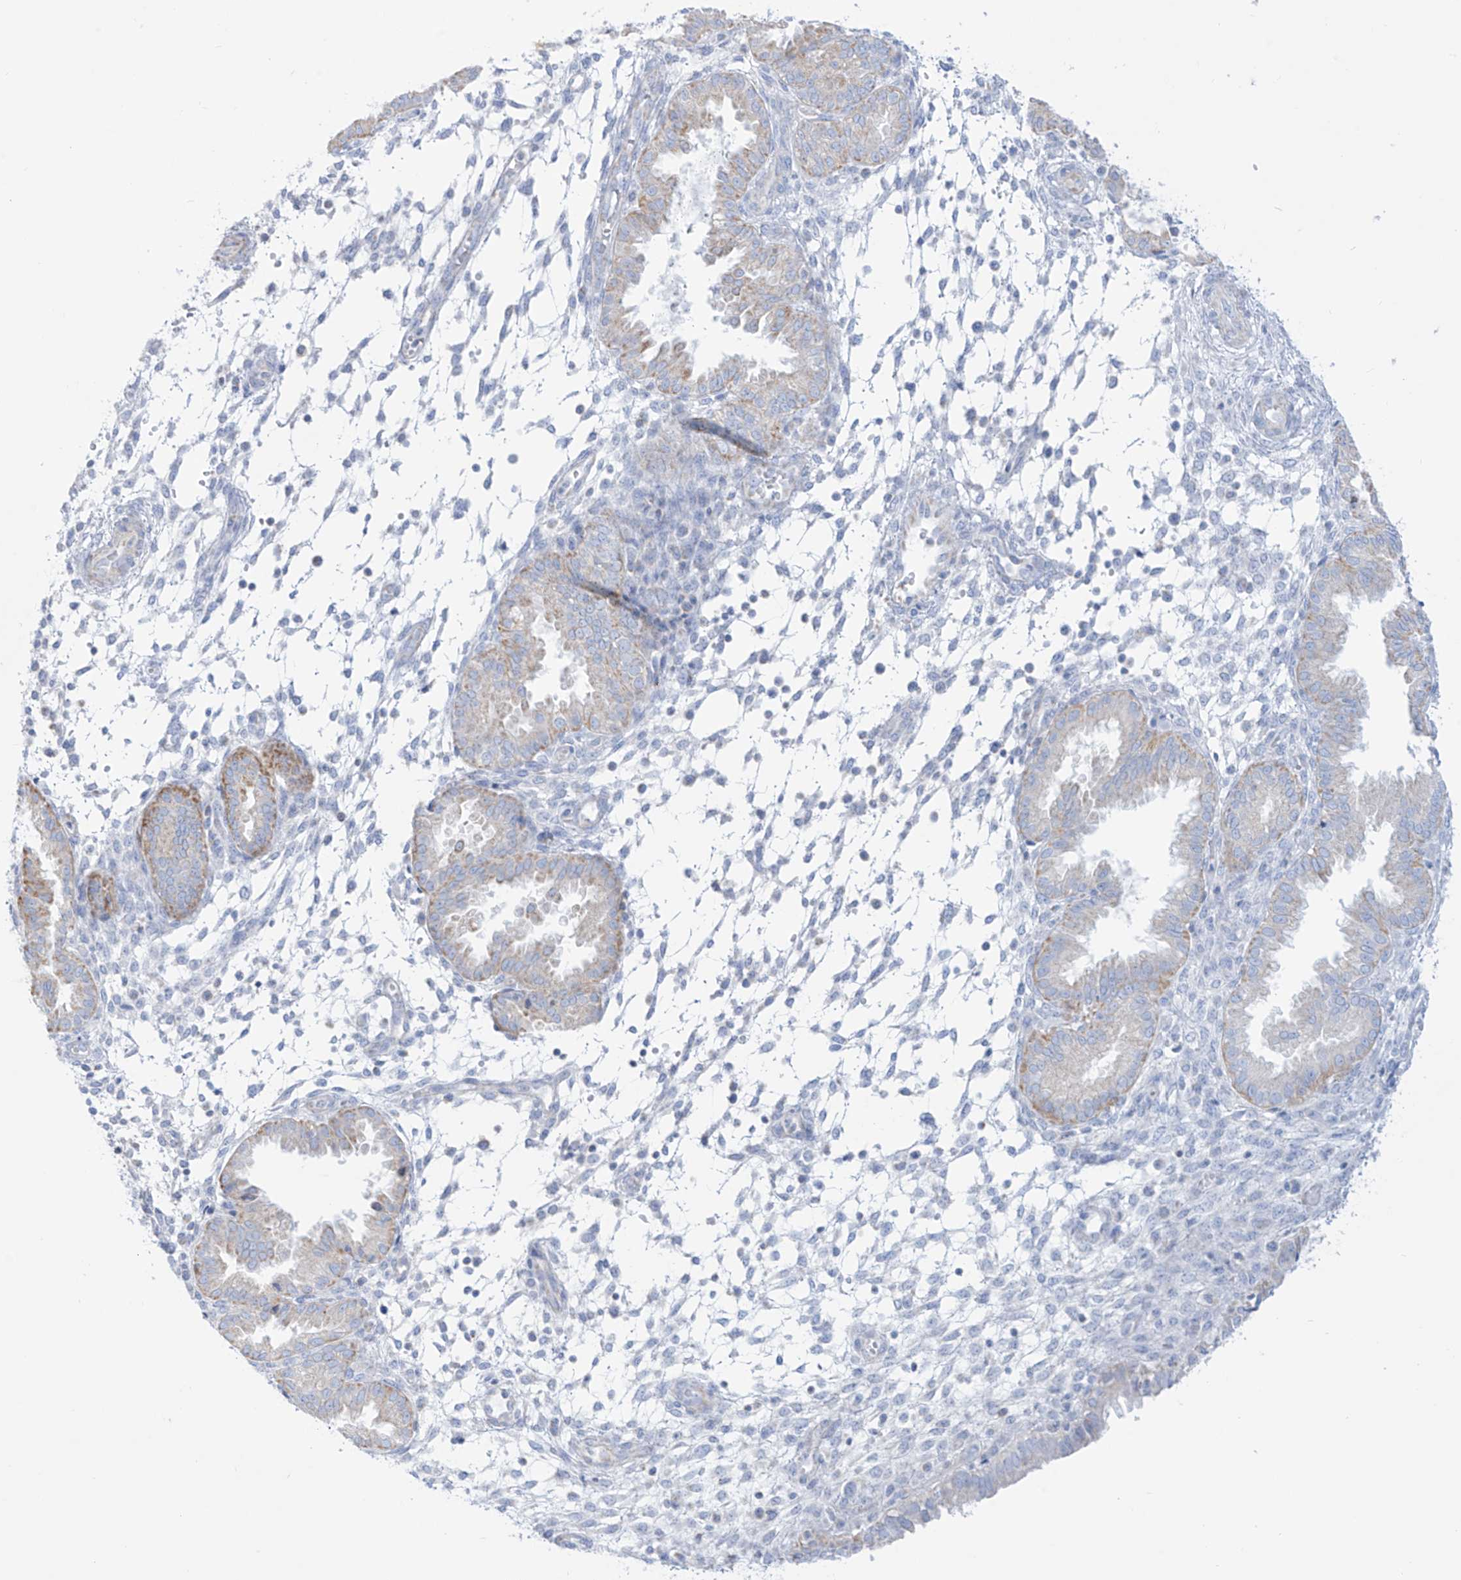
{"staining": {"intensity": "negative", "quantity": "none", "location": "none"}, "tissue": "endometrium", "cell_type": "Cells in endometrial stroma", "image_type": "normal", "snomed": [{"axis": "morphology", "description": "Normal tissue, NOS"}, {"axis": "topography", "description": "Endometrium"}], "caption": "This image is of benign endometrium stained with immunohistochemistry (IHC) to label a protein in brown with the nuclei are counter-stained blue. There is no positivity in cells in endometrial stroma. (Brightfield microscopy of DAB (3,3'-diaminobenzidine) IHC at high magnification).", "gene": "SLC26A3", "patient": {"sex": "female", "age": 33}}